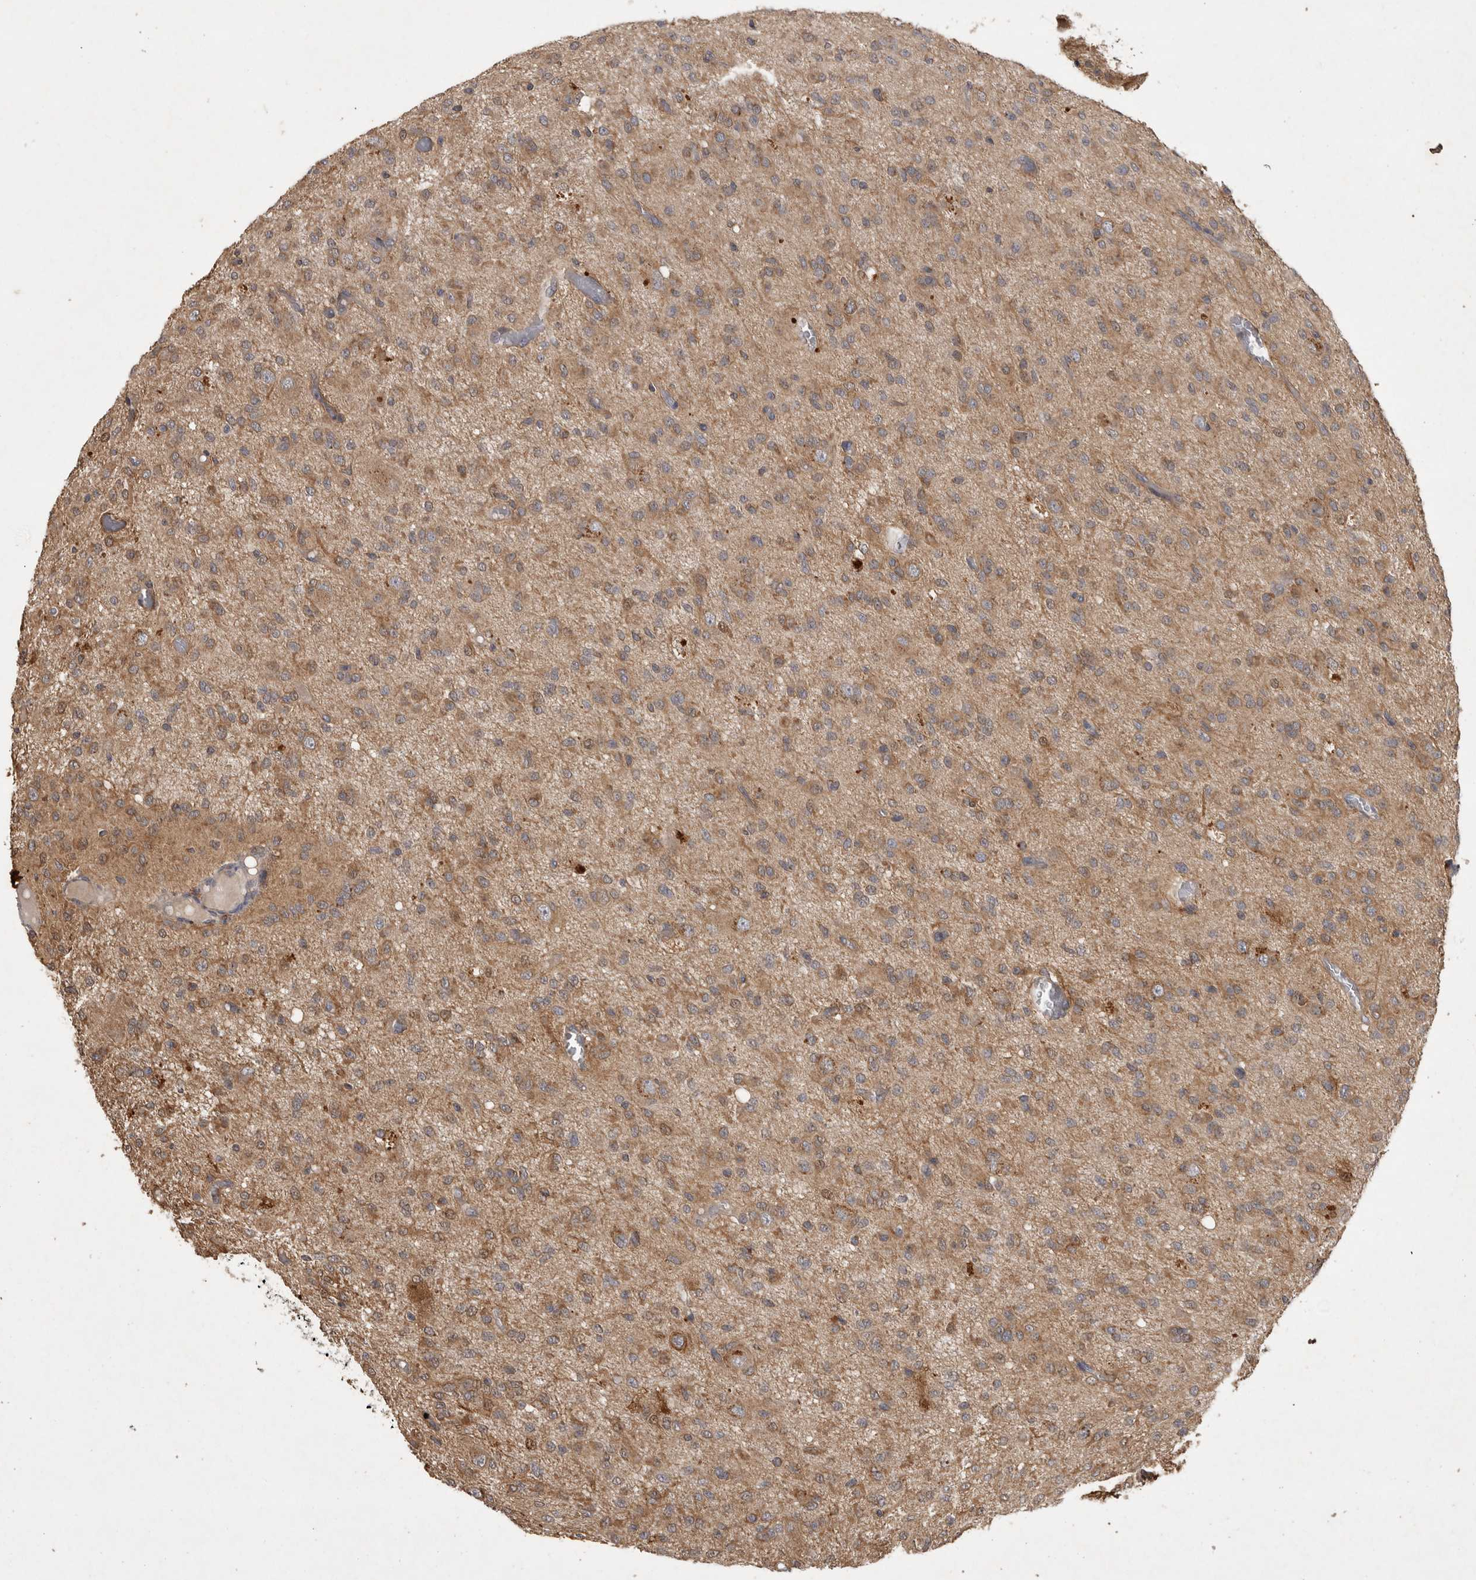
{"staining": {"intensity": "moderate", "quantity": "<25%", "location": "cytoplasmic/membranous"}, "tissue": "glioma", "cell_type": "Tumor cells", "image_type": "cancer", "snomed": [{"axis": "morphology", "description": "Glioma, malignant, High grade"}, {"axis": "topography", "description": "Brain"}], "caption": "A photomicrograph of human glioma stained for a protein shows moderate cytoplasmic/membranous brown staining in tumor cells.", "gene": "TRMT61B", "patient": {"sex": "female", "age": 59}}